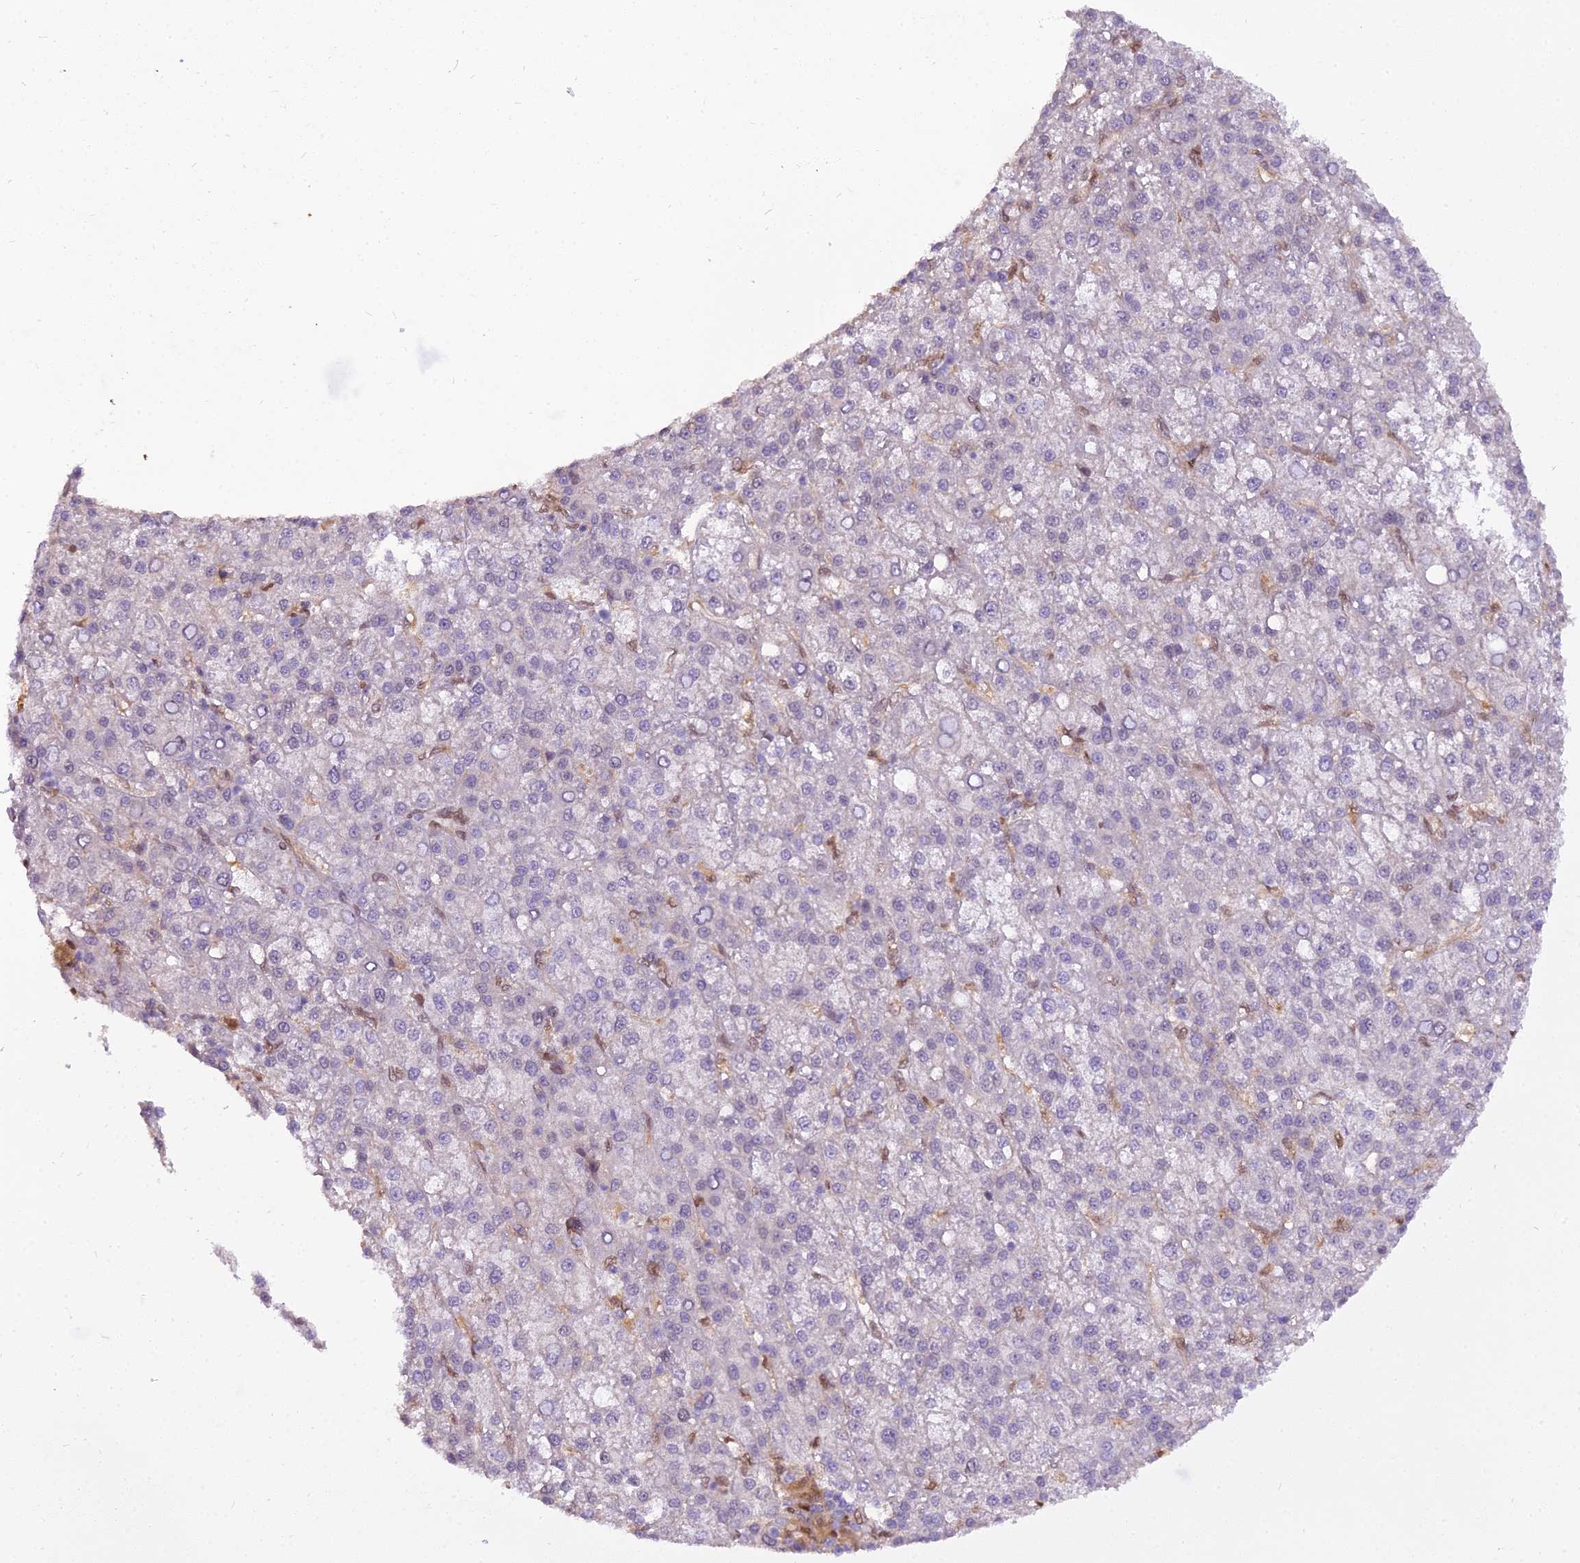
{"staining": {"intensity": "negative", "quantity": "none", "location": "none"}, "tissue": "liver cancer", "cell_type": "Tumor cells", "image_type": "cancer", "snomed": [{"axis": "morphology", "description": "Carcinoma, Hepatocellular, NOS"}, {"axis": "topography", "description": "Liver"}], "caption": "An IHC histopathology image of liver hepatocellular carcinoma is shown. There is no staining in tumor cells of liver hepatocellular carcinoma. (Brightfield microscopy of DAB (3,3'-diaminobenzidine) IHC at high magnification).", "gene": "NPEPL1", "patient": {"sex": "female", "age": 58}}